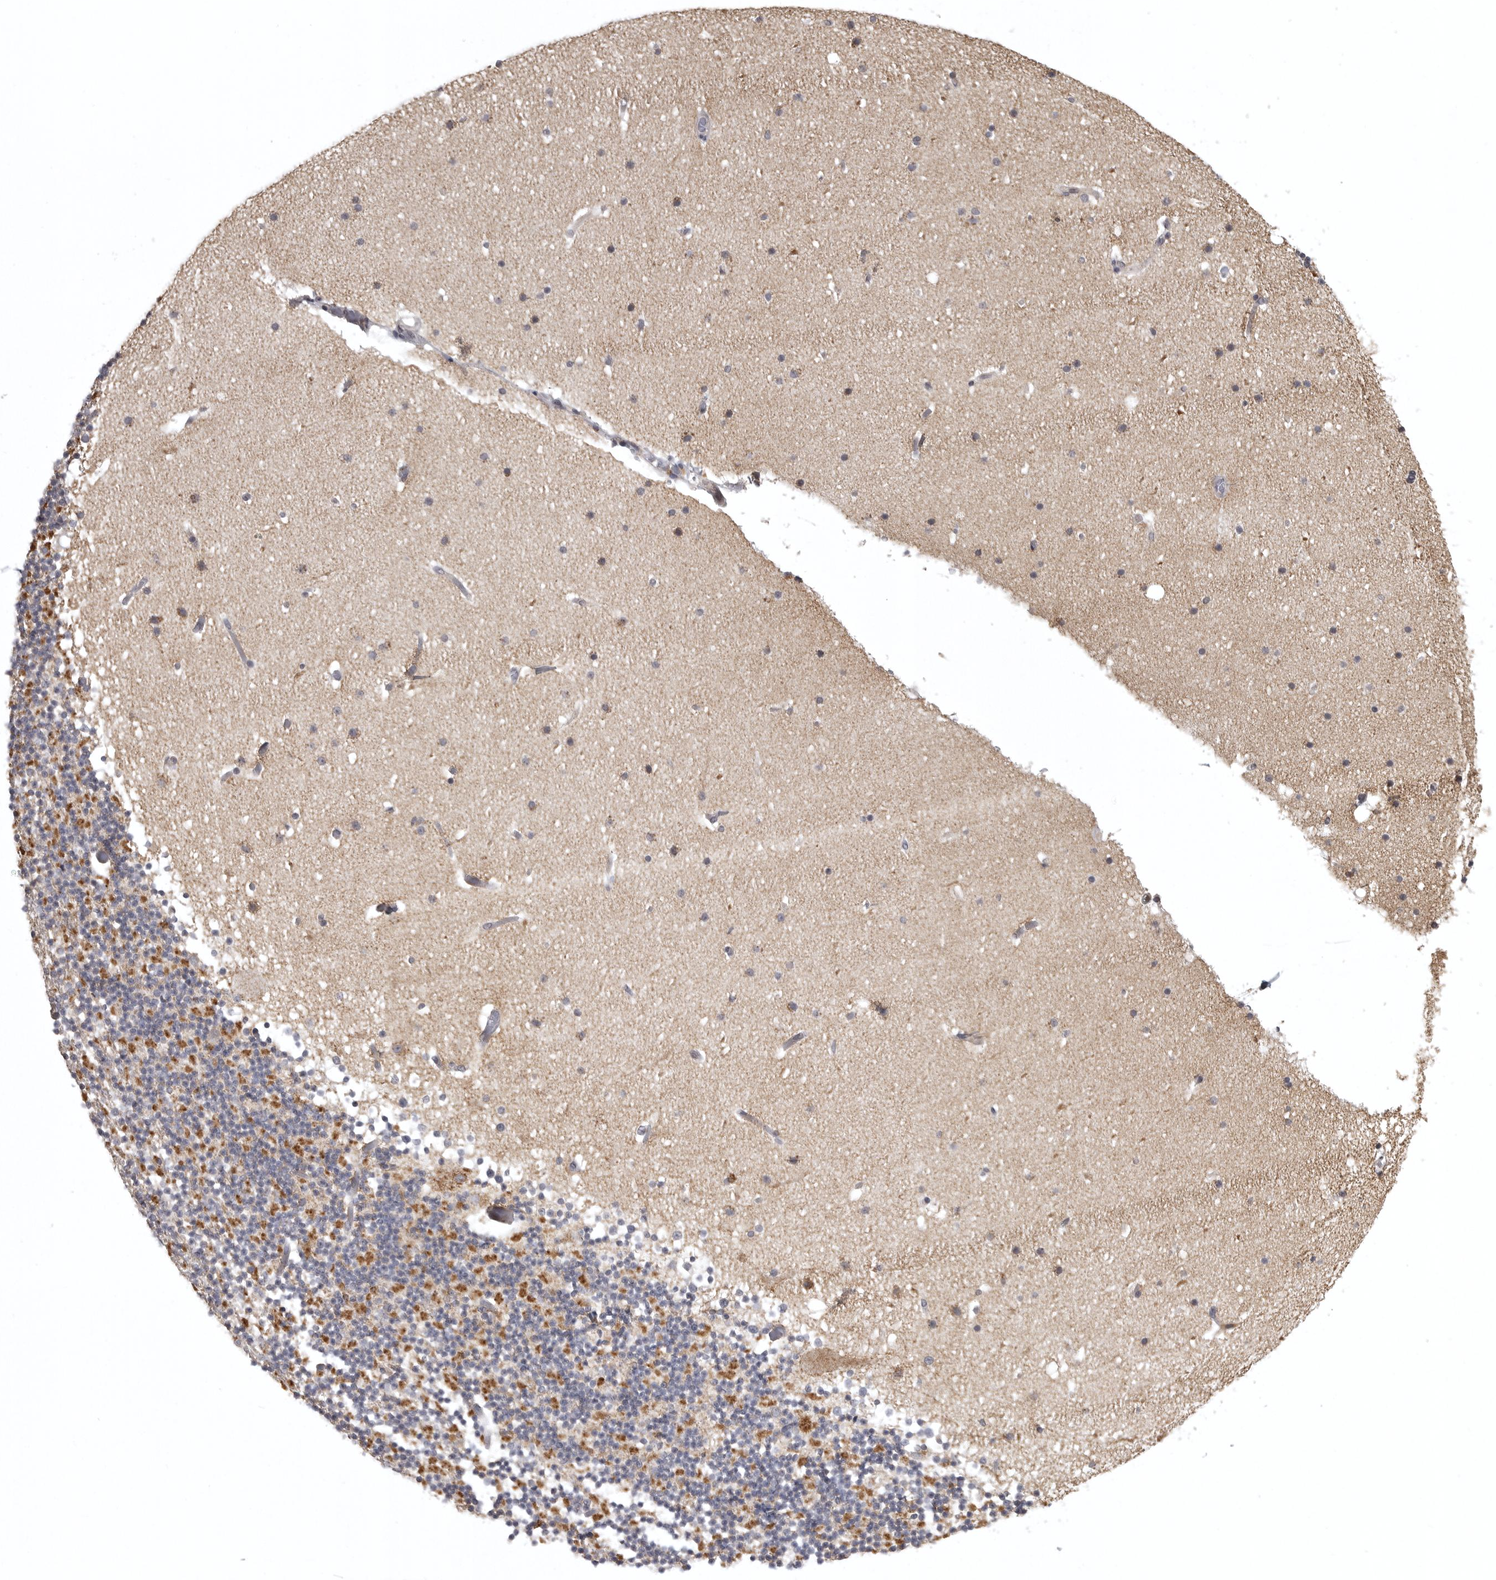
{"staining": {"intensity": "moderate", "quantity": "25%-75%", "location": "cytoplasmic/membranous"}, "tissue": "cerebellum", "cell_type": "Cells in granular layer", "image_type": "normal", "snomed": [{"axis": "morphology", "description": "Normal tissue, NOS"}, {"axis": "topography", "description": "Cerebellum"}], "caption": "Cells in granular layer show medium levels of moderate cytoplasmic/membranous staining in approximately 25%-75% of cells in unremarkable human cerebellum.", "gene": "POLE2", "patient": {"sex": "male", "age": 57}}